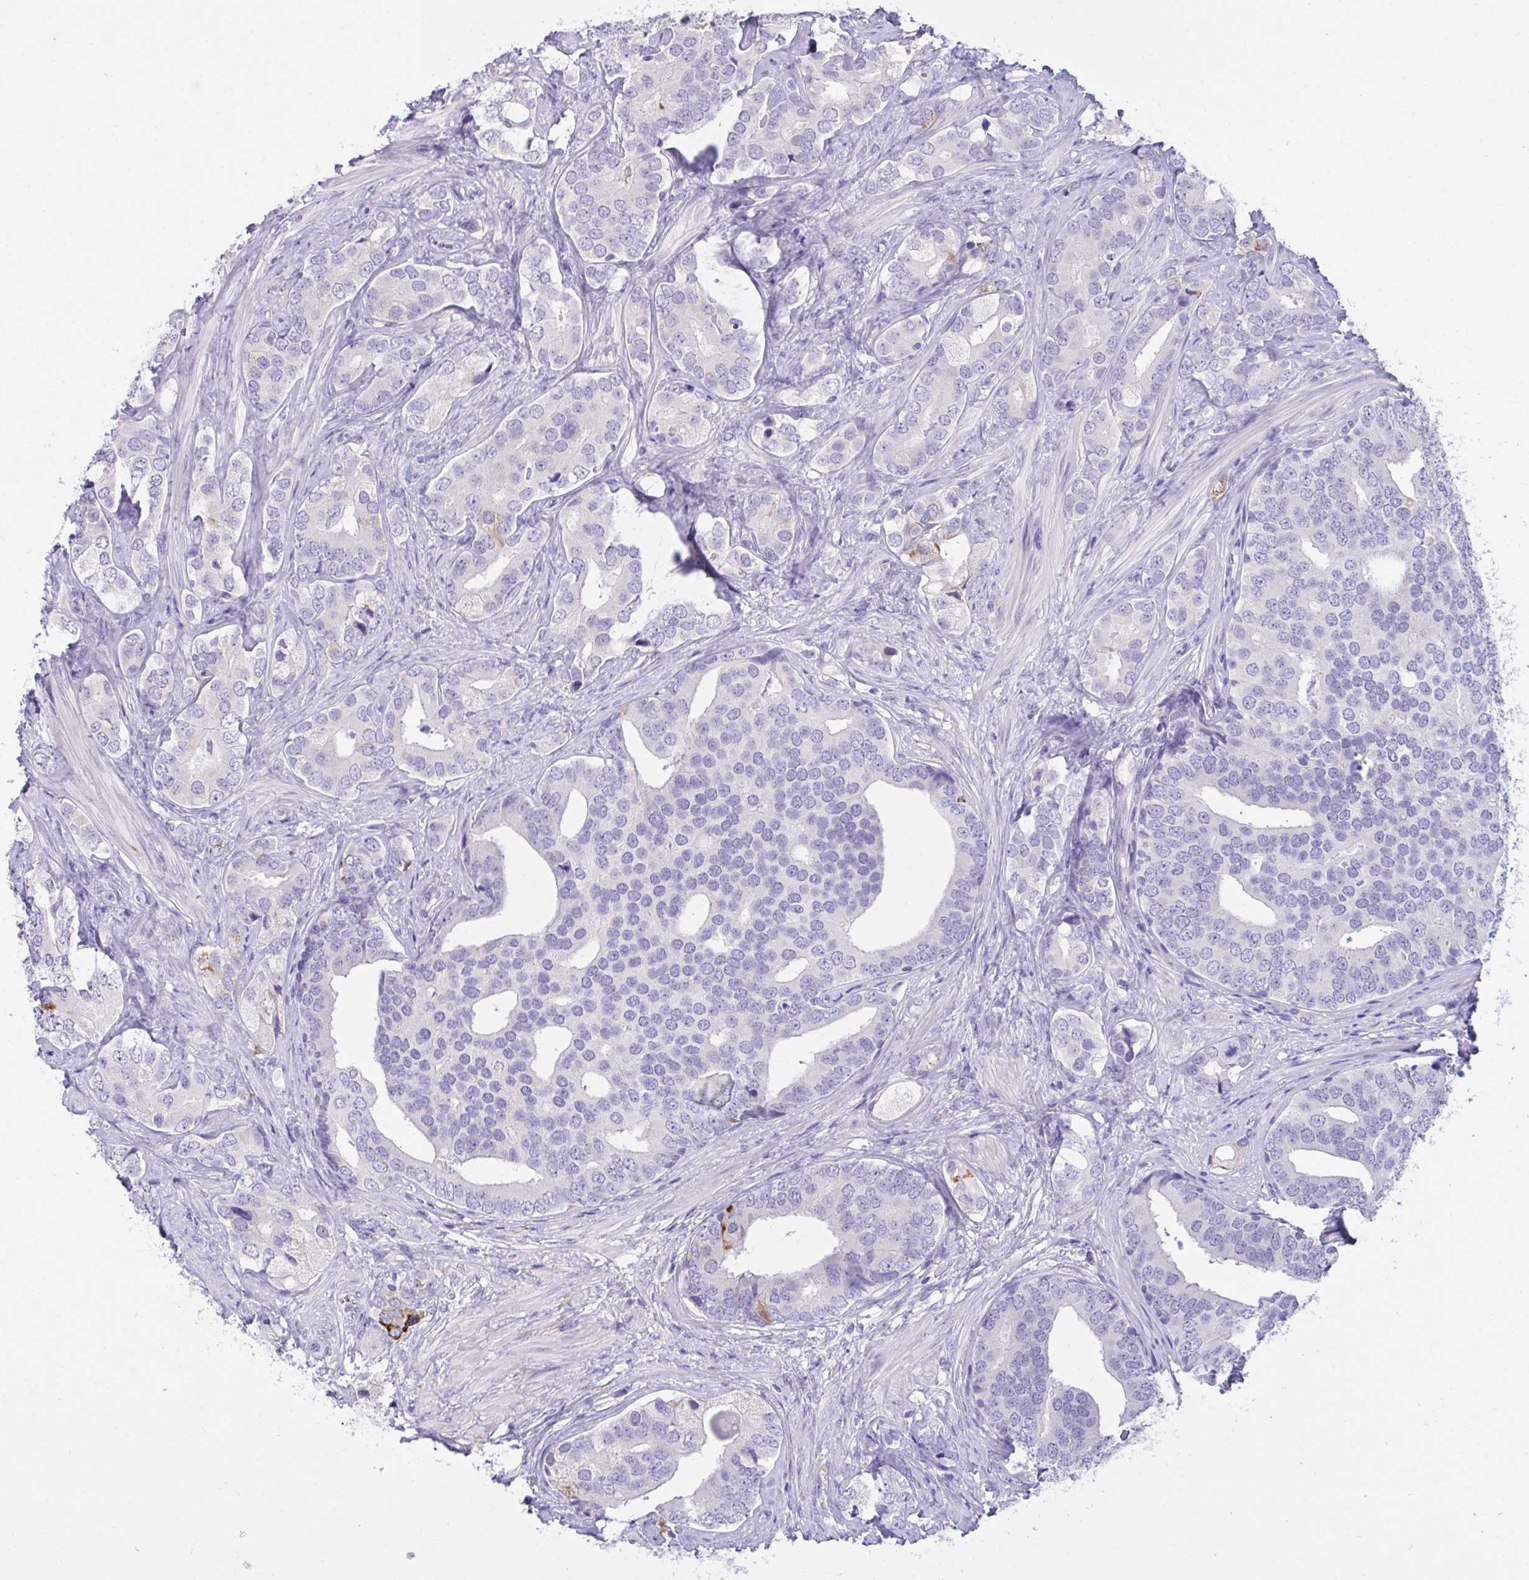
{"staining": {"intensity": "strong", "quantity": "<25%", "location": "cytoplasmic/membranous"}, "tissue": "prostate cancer", "cell_type": "Tumor cells", "image_type": "cancer", "snomed": [{"axis": "morphology", "description": "Adenocarcinoma, High grade"}, {"axis": "topography", "description": "Prostate"}], "caption": "About <25% of tumor cells in adenocarcinoma (high-grade) (prostate) reveal strong cytoplasmic/membranous protein positivity as visualized by brown immunohistochemical staining.", "gene": "SEMA6B", "patient": {"sex": "male", "age": 62}}